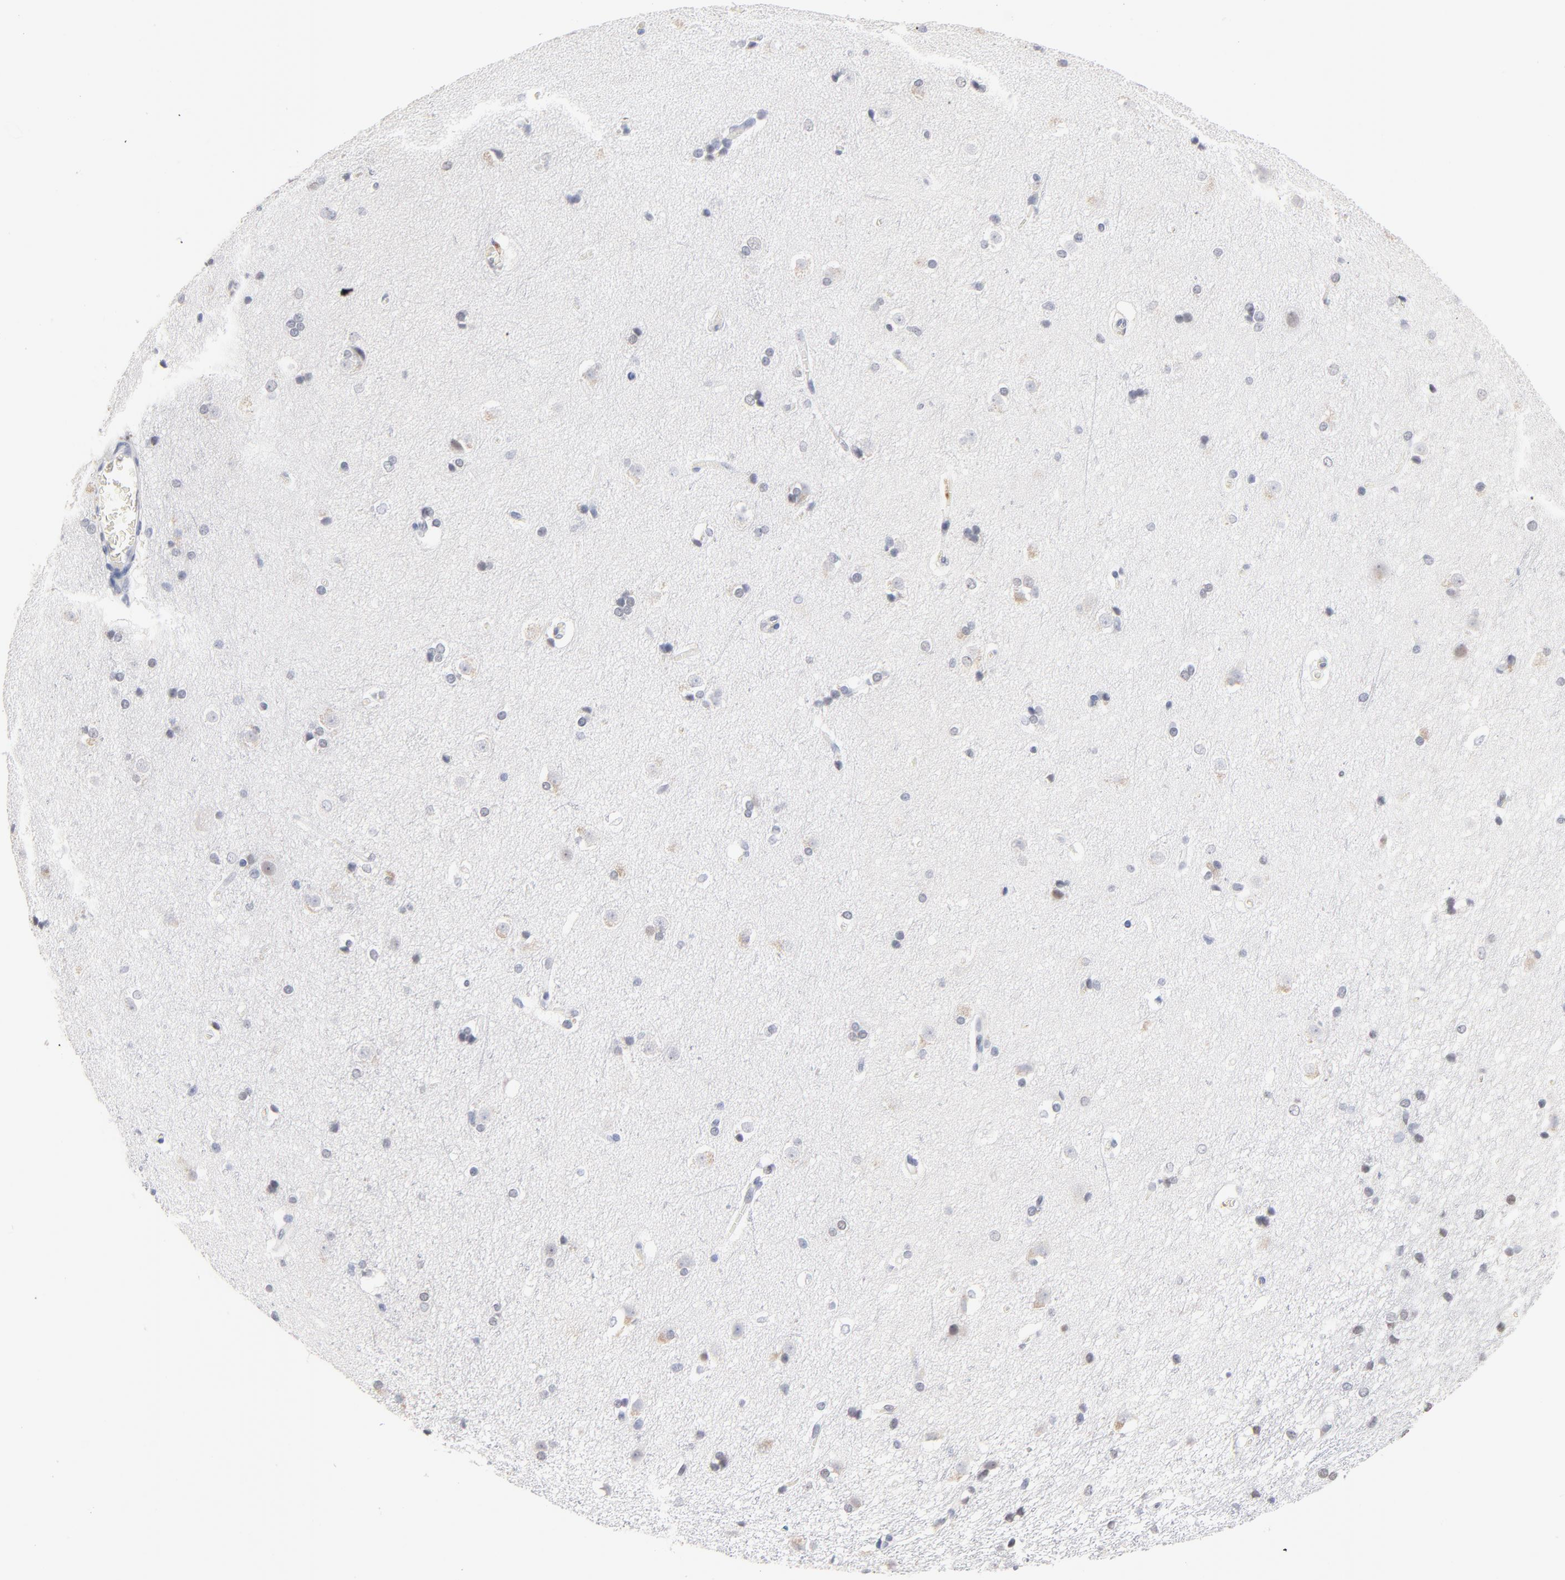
{"staining": {"intensity": "negative", "quantity": "none", "location": "none"}, "tissue": "caudate", "cell_type": "Glial cells", "image_type": "normal", "snomed": [{"axis": "morphology", "description": "Normal tissue, NOS"}, {"axis": "topography", "description": "Lateral ventricle wall"}], "caption": "A micrograph of caudate stained for a protein reveals no brown staining in glial cells.", "gene": "ORC2", "patient": {"sex": "female", "age": 19}}